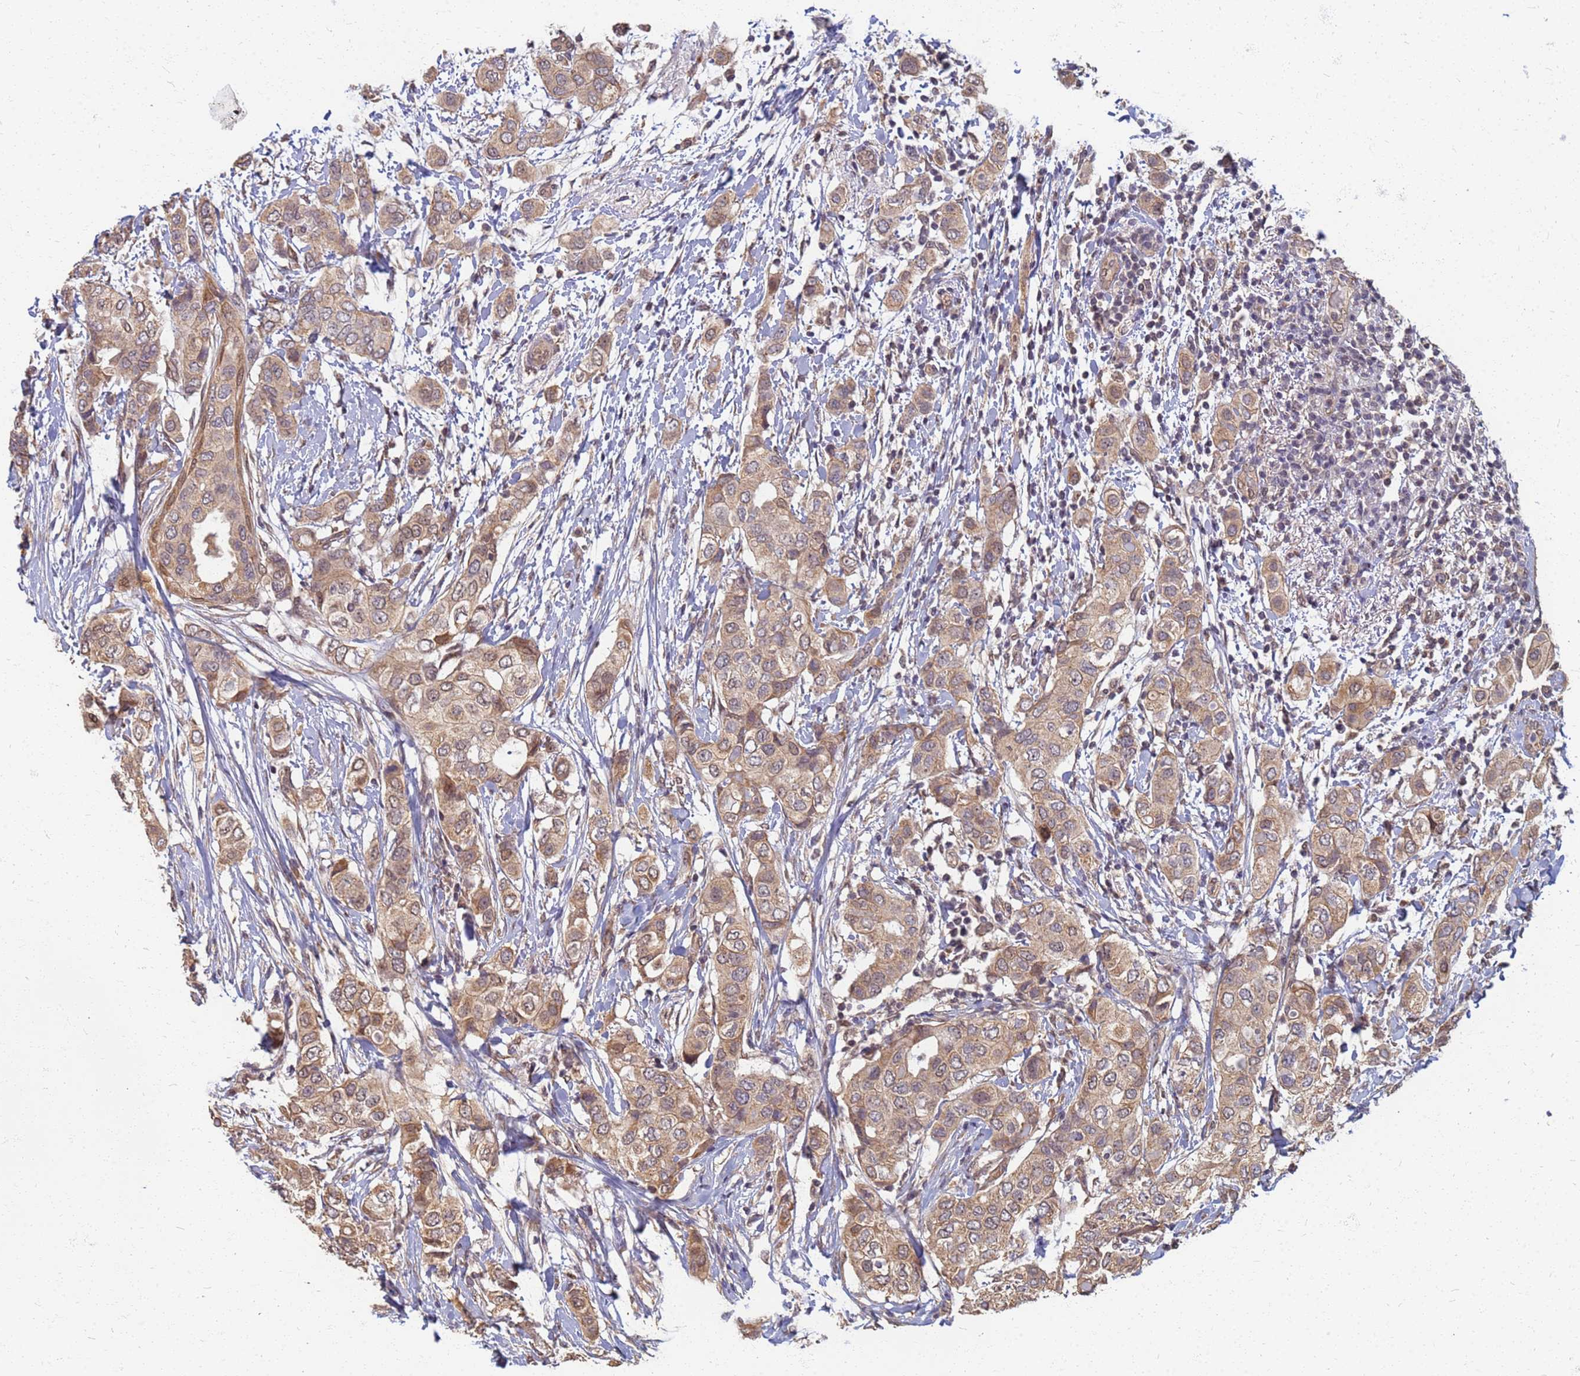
{"staining": {"intensity": "weak", "quantity": ">75%", "location": "cytoplasmic/membranous"}, "tissue": "breast cancer", "cell_type": "Tumor cells", "image_type": "cancer", "snomed": [{"axis": "morphology", "description": "Lobular carcinoma"}, {"axis": "topography", "description": "Breast"}], "caption": "Lobular carcinoma (breast) stained for a protein displays weak cytoplasmic/membranous positivity in tumor cells. Immunohistochemistry stains the protein in brown and the nuclei are stained blue.", "gene": "ITGB4", "patient": {"sex": "female", "age": 51}}